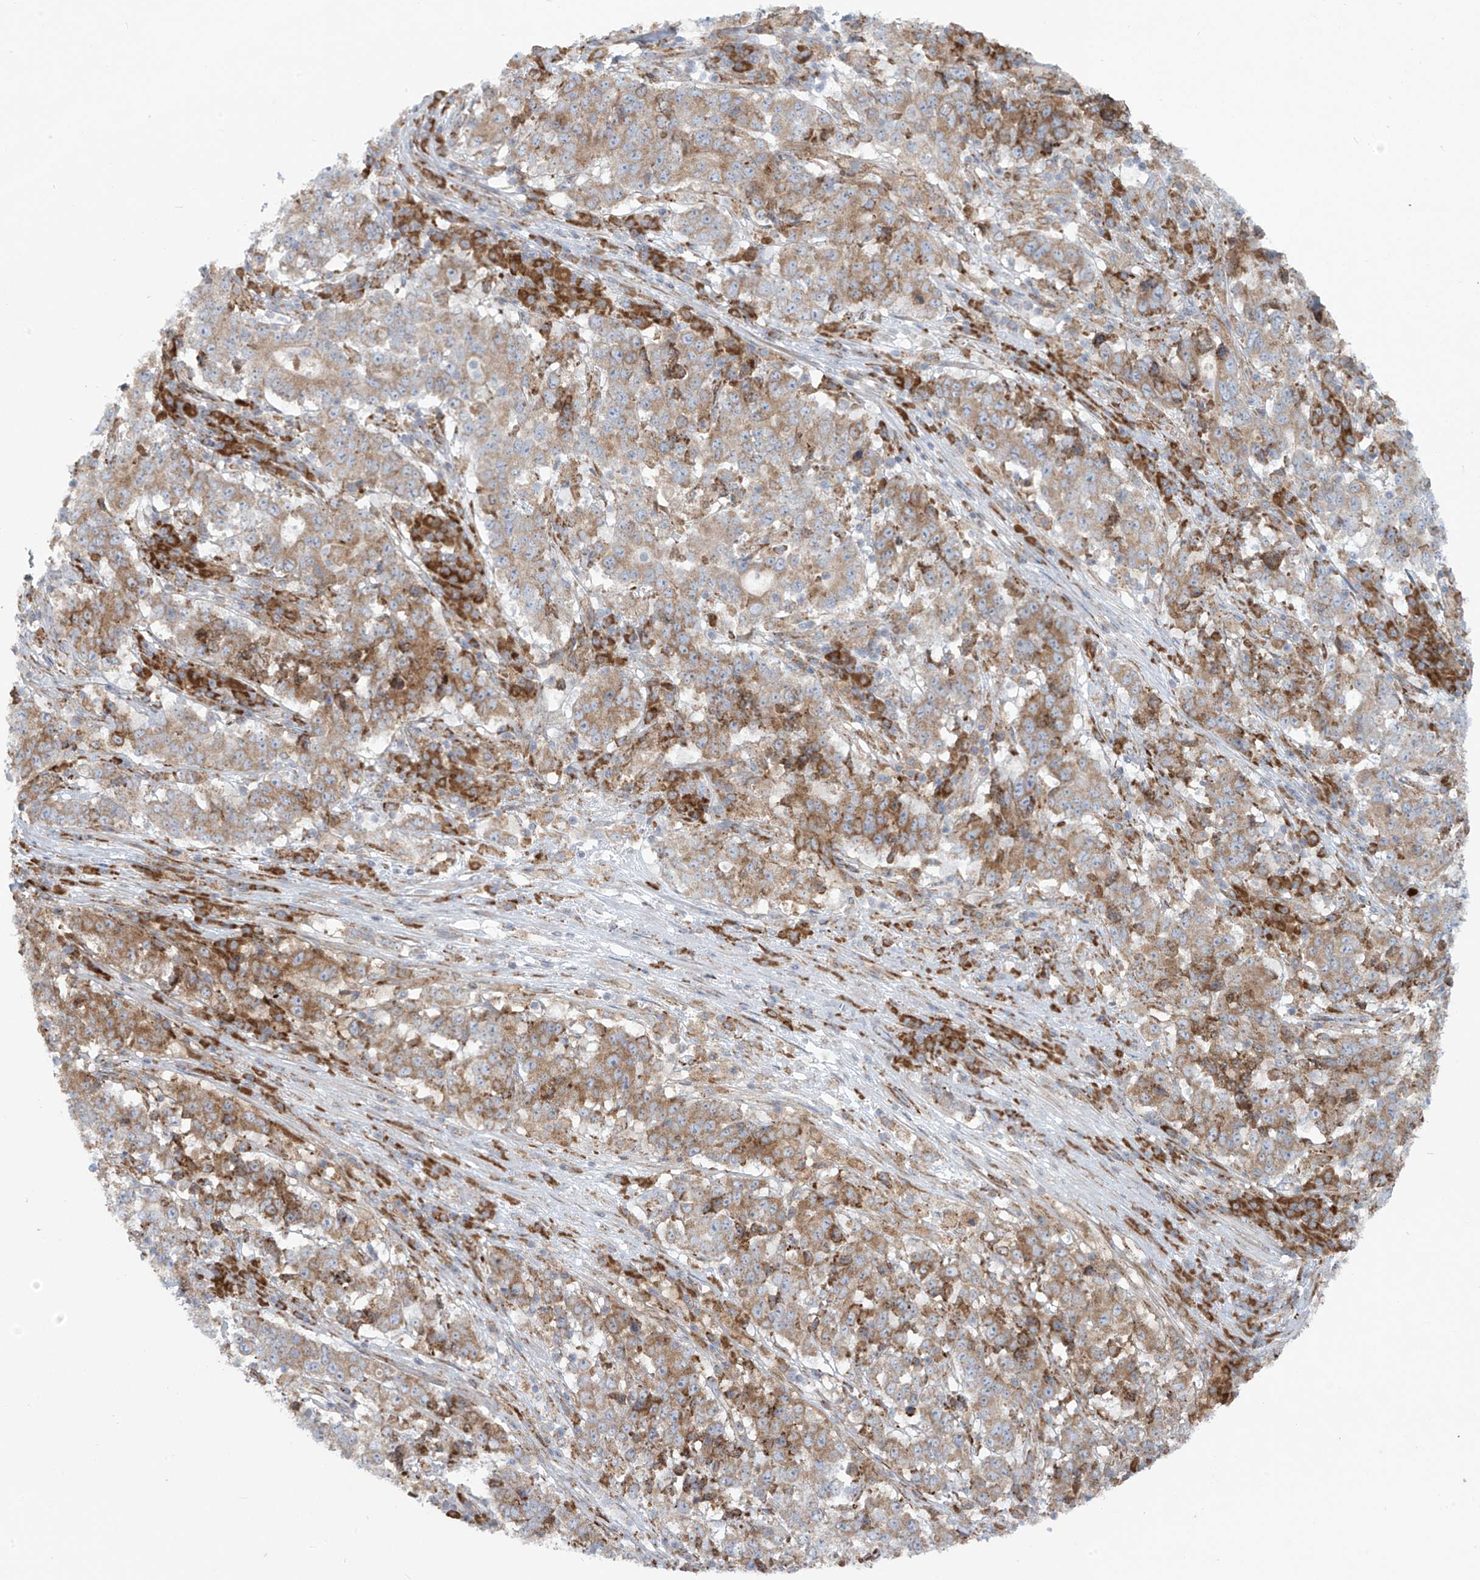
{"staining": {"intensity": "moderate", "quantity": ">75%", "location": "cytoplasmic/membranous"}, "tissue": "stomach cancer", "cell_type": "Tumor cells", "image_type": "cancer", "snomed": [{"axis": "morphology", "description": "Adenocarcinoma, NOS"}, {"axis": "topography", "description": "Stomach"}], "caption": "A high-resolution micrograph shows immunohistochemistry staining of stomach cancer, which demonstrates moderate cytoplasmic/membranous positivity in about >75% of tumor cells. The staining was performed using DAB (3,3'-diaminobenzidine) to visualize the protein expression in brown, while the nuclei were stained in blue with hematoxylin (Magnification: 20x).", "gene": "KATNIP", "patient": {"sex": "male", "age": 59}}